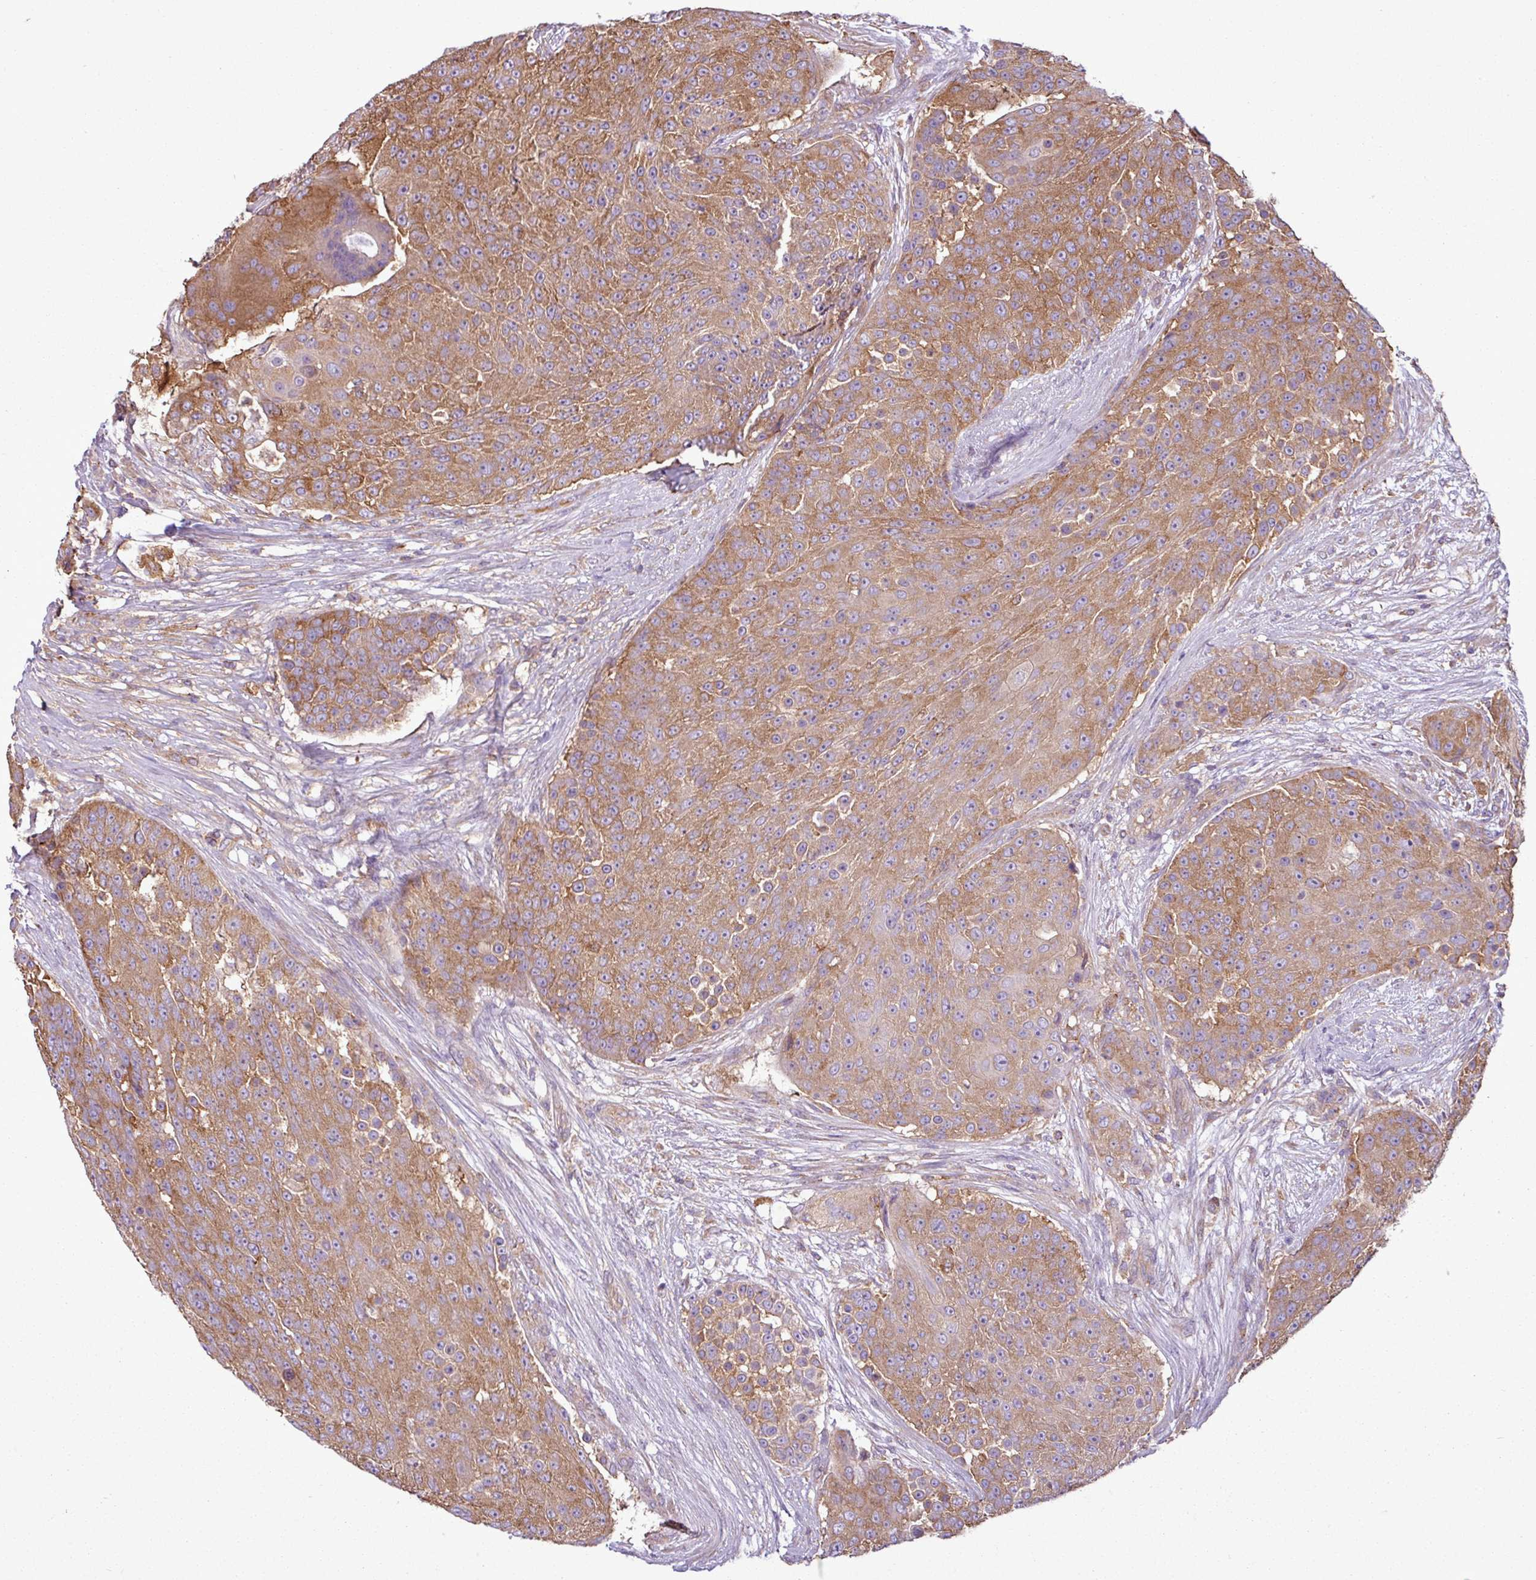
{"staining": {"intensity": "moderate", "quantity": ">75%", "location": "cytoplasmic/membranous"}, "tissue": "urothelial cancer", "cell_type": "Tumor cells", "image_type": "cancer", "snomed": [{"axis": "morphology", "description": "Urothelial carcinoma, High grade"}, {"axis": "topography", "description": "Urinary bladder"}], "caption": "This micrograph shows immunohistochemistry (IHC) staining of urothelial cancer, with medium moderate cytoplasmic/membranous expression in about >75% of tumor cells.", "gene": "PACSIN2", "patient": {"sex": "female", "age": 63}}